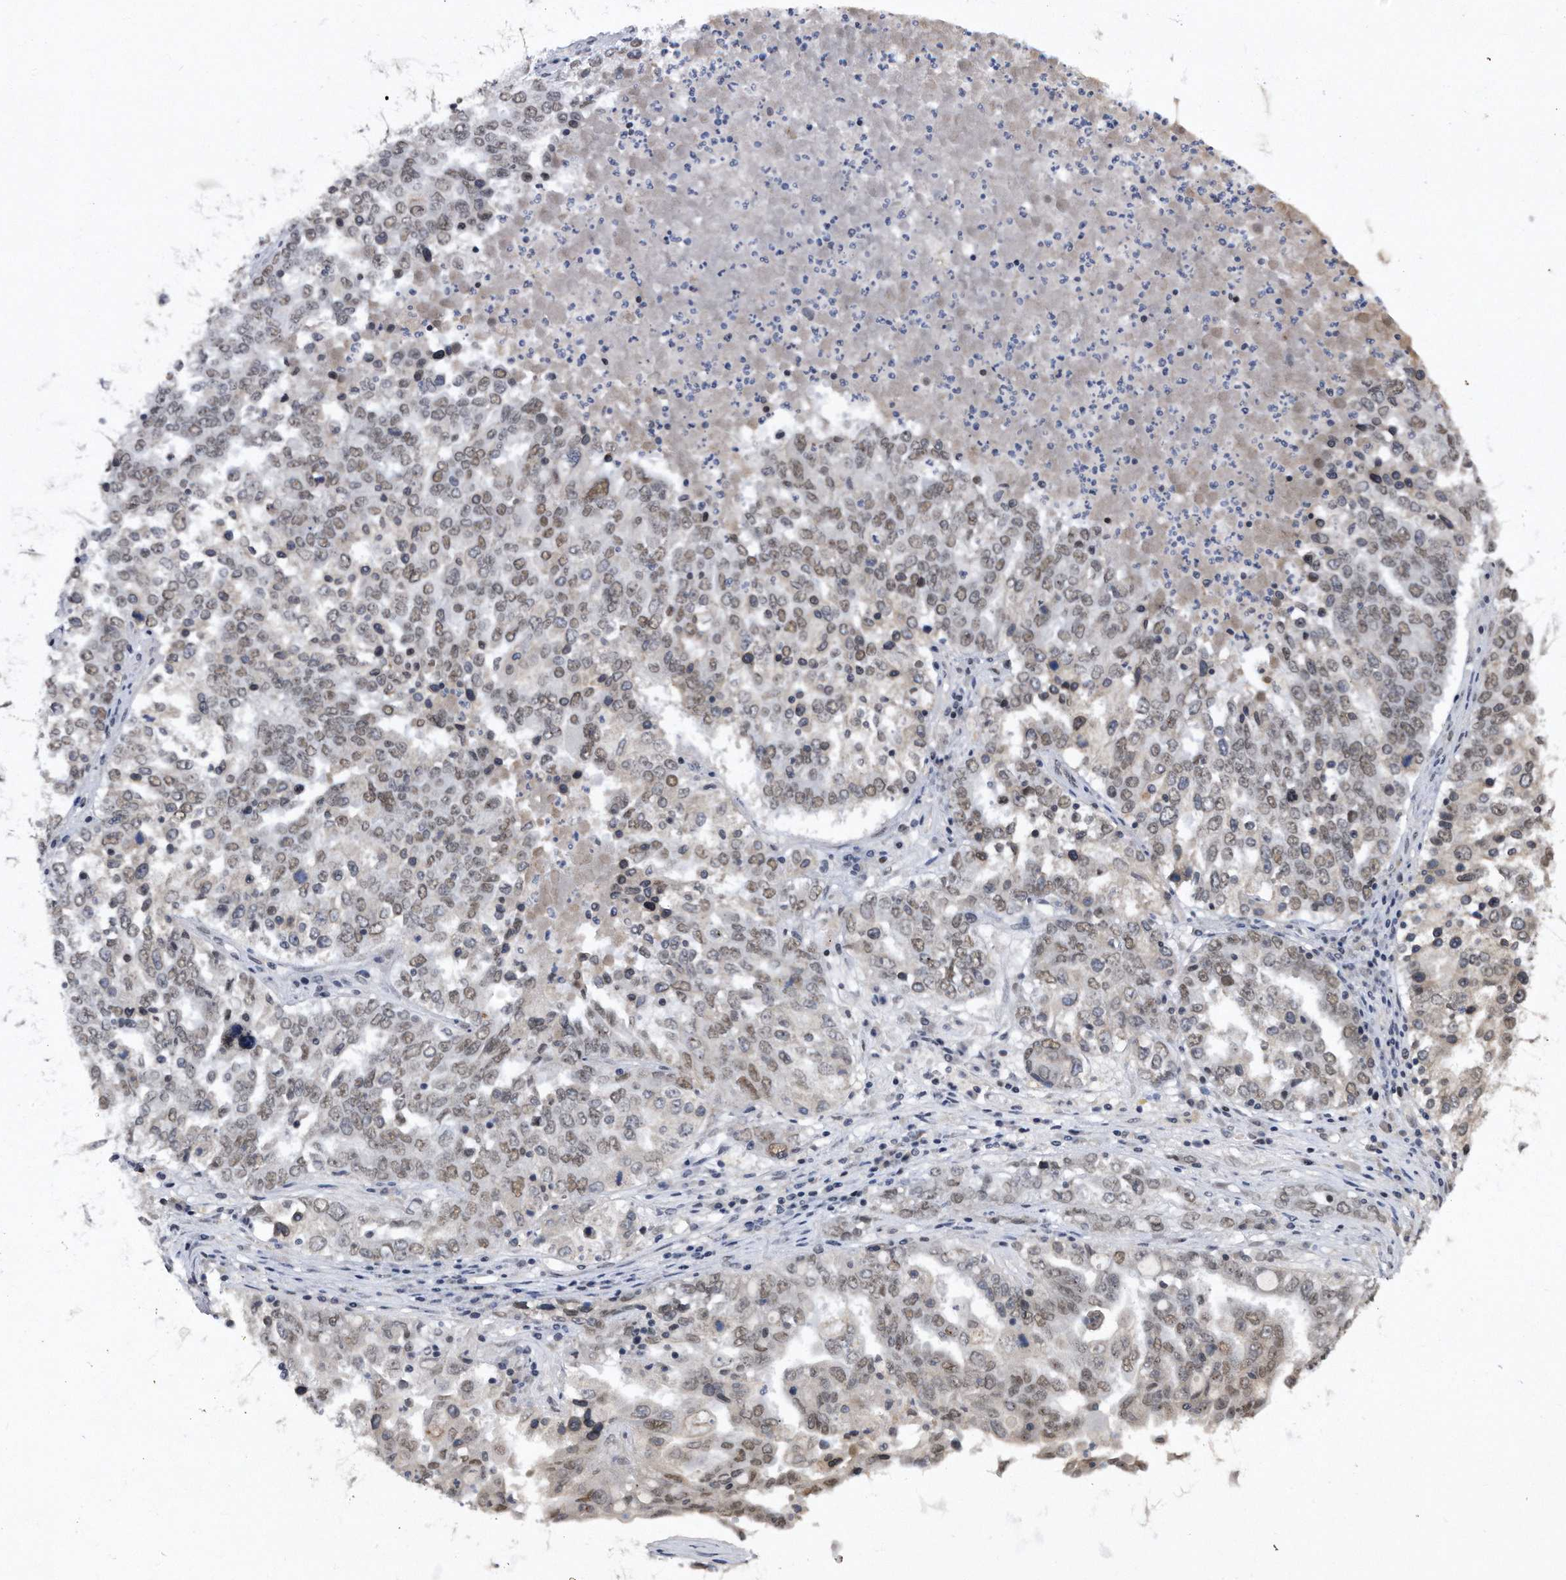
{"staining": {"intensity": "weak", "quantity": "25%-75%", "location": "nuclear"}, "tissue": "ovarian cancer", "cell_type": "Tumor cells", "image_type": "cancer", "snomed": [{"axis": "morphology", "description": "Carcinoma, endometroid"}, {"axis": "topography", "description": "Ovary"}], "caption": "Ovarian cancer (endometroid carcinoma) stained with a protein marker reveals weak staining in tumor cells.", "gene": "VIRMA", "patient": {"sex": "female", "age": 62}}